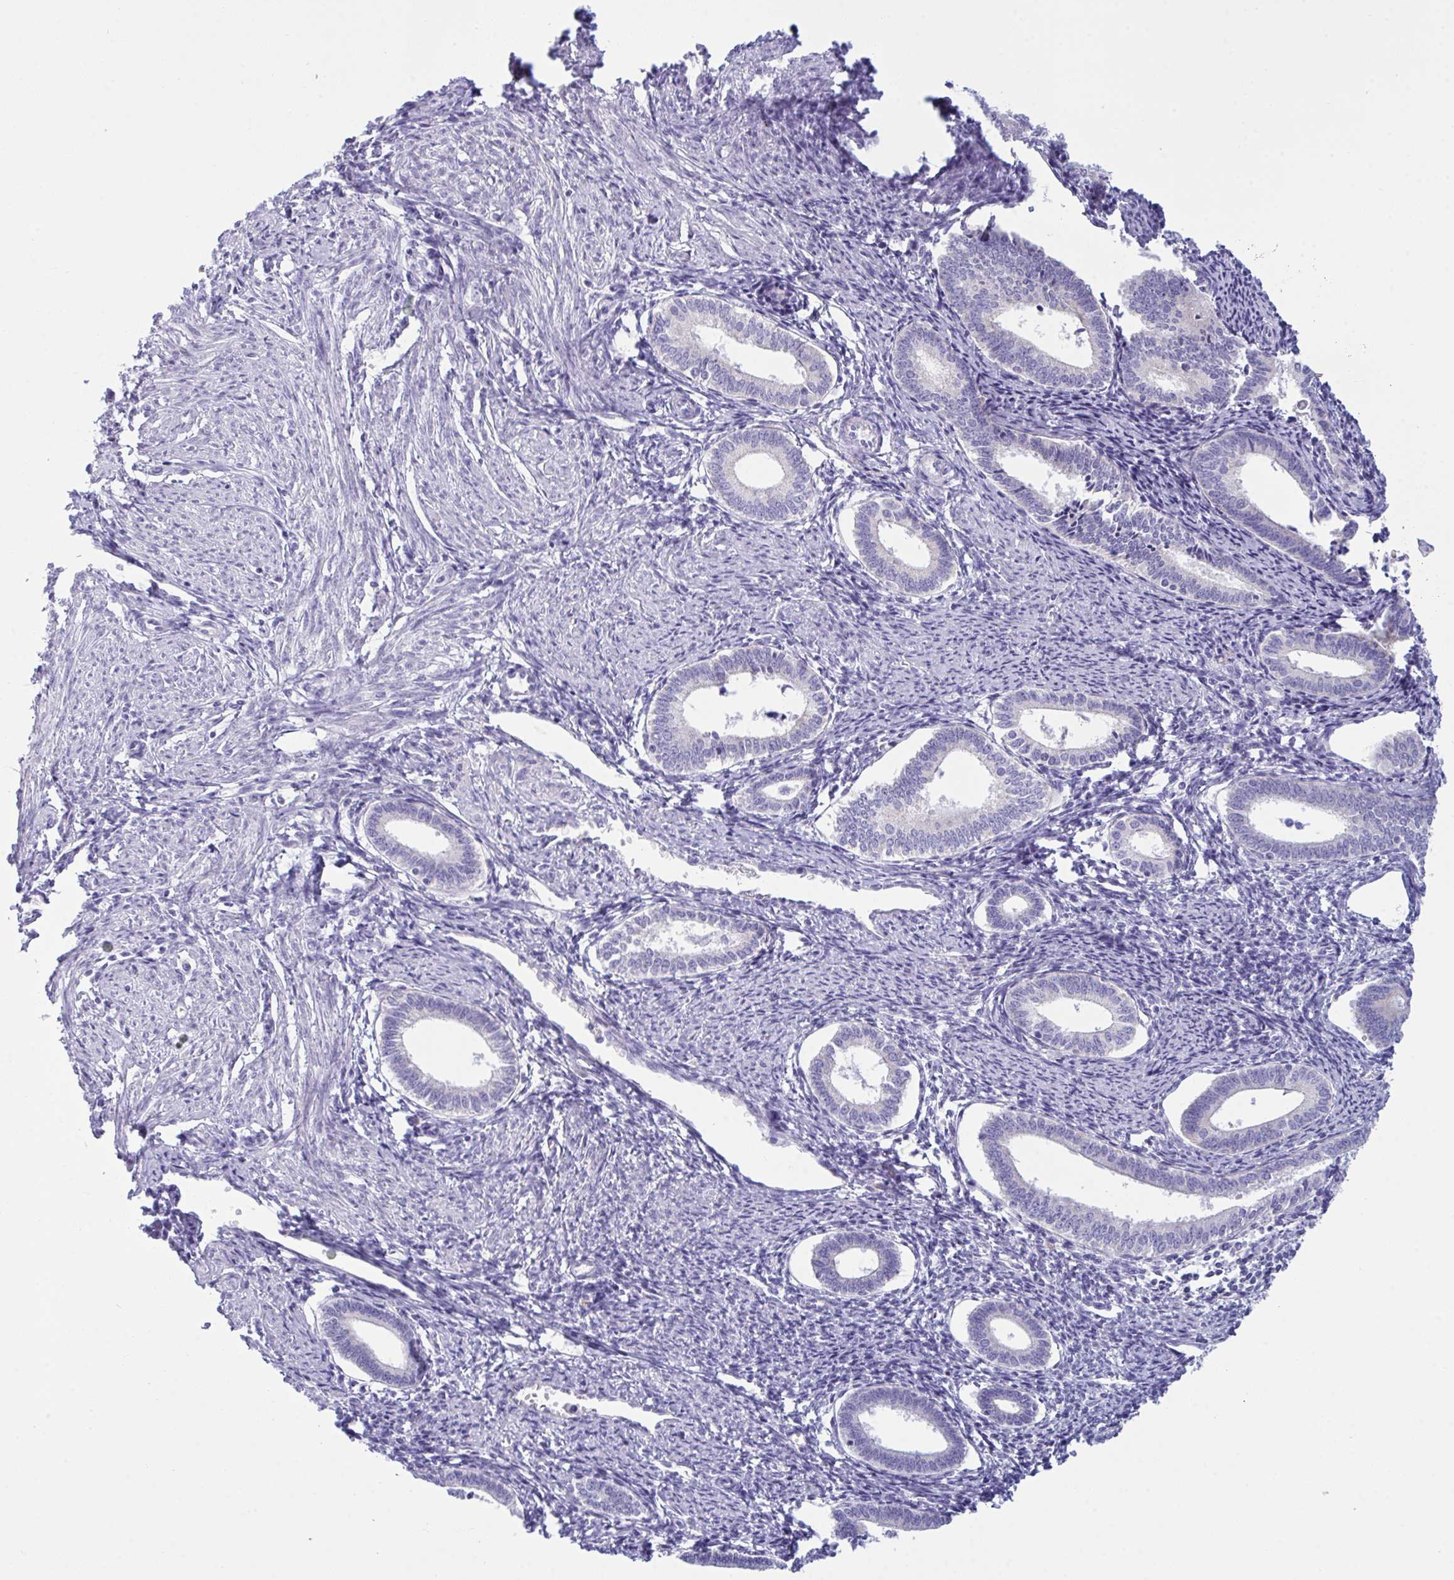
{"staining": {"intensity": "negative", "quantity": "none", "location": "none"}, "tissue": "endometrium", "cell_type": "Cells in endometrial stroma", "image_type": "normal", "snomed": [{"axis": "morphology", "description": "Normal tissue, NOS"}, {"axis": "topography", "description": "Endometrium"}], "caption": "Normal endometrium was stained to show a protein in brown. There is no significant staining in cells in endometrial stroma. (DAB (3,3'-diaminobenzidine) immunohistochemistry (IHC), high magnification).", "gene": "BBS1", "patient": {"sex": "female", "age": 41}}